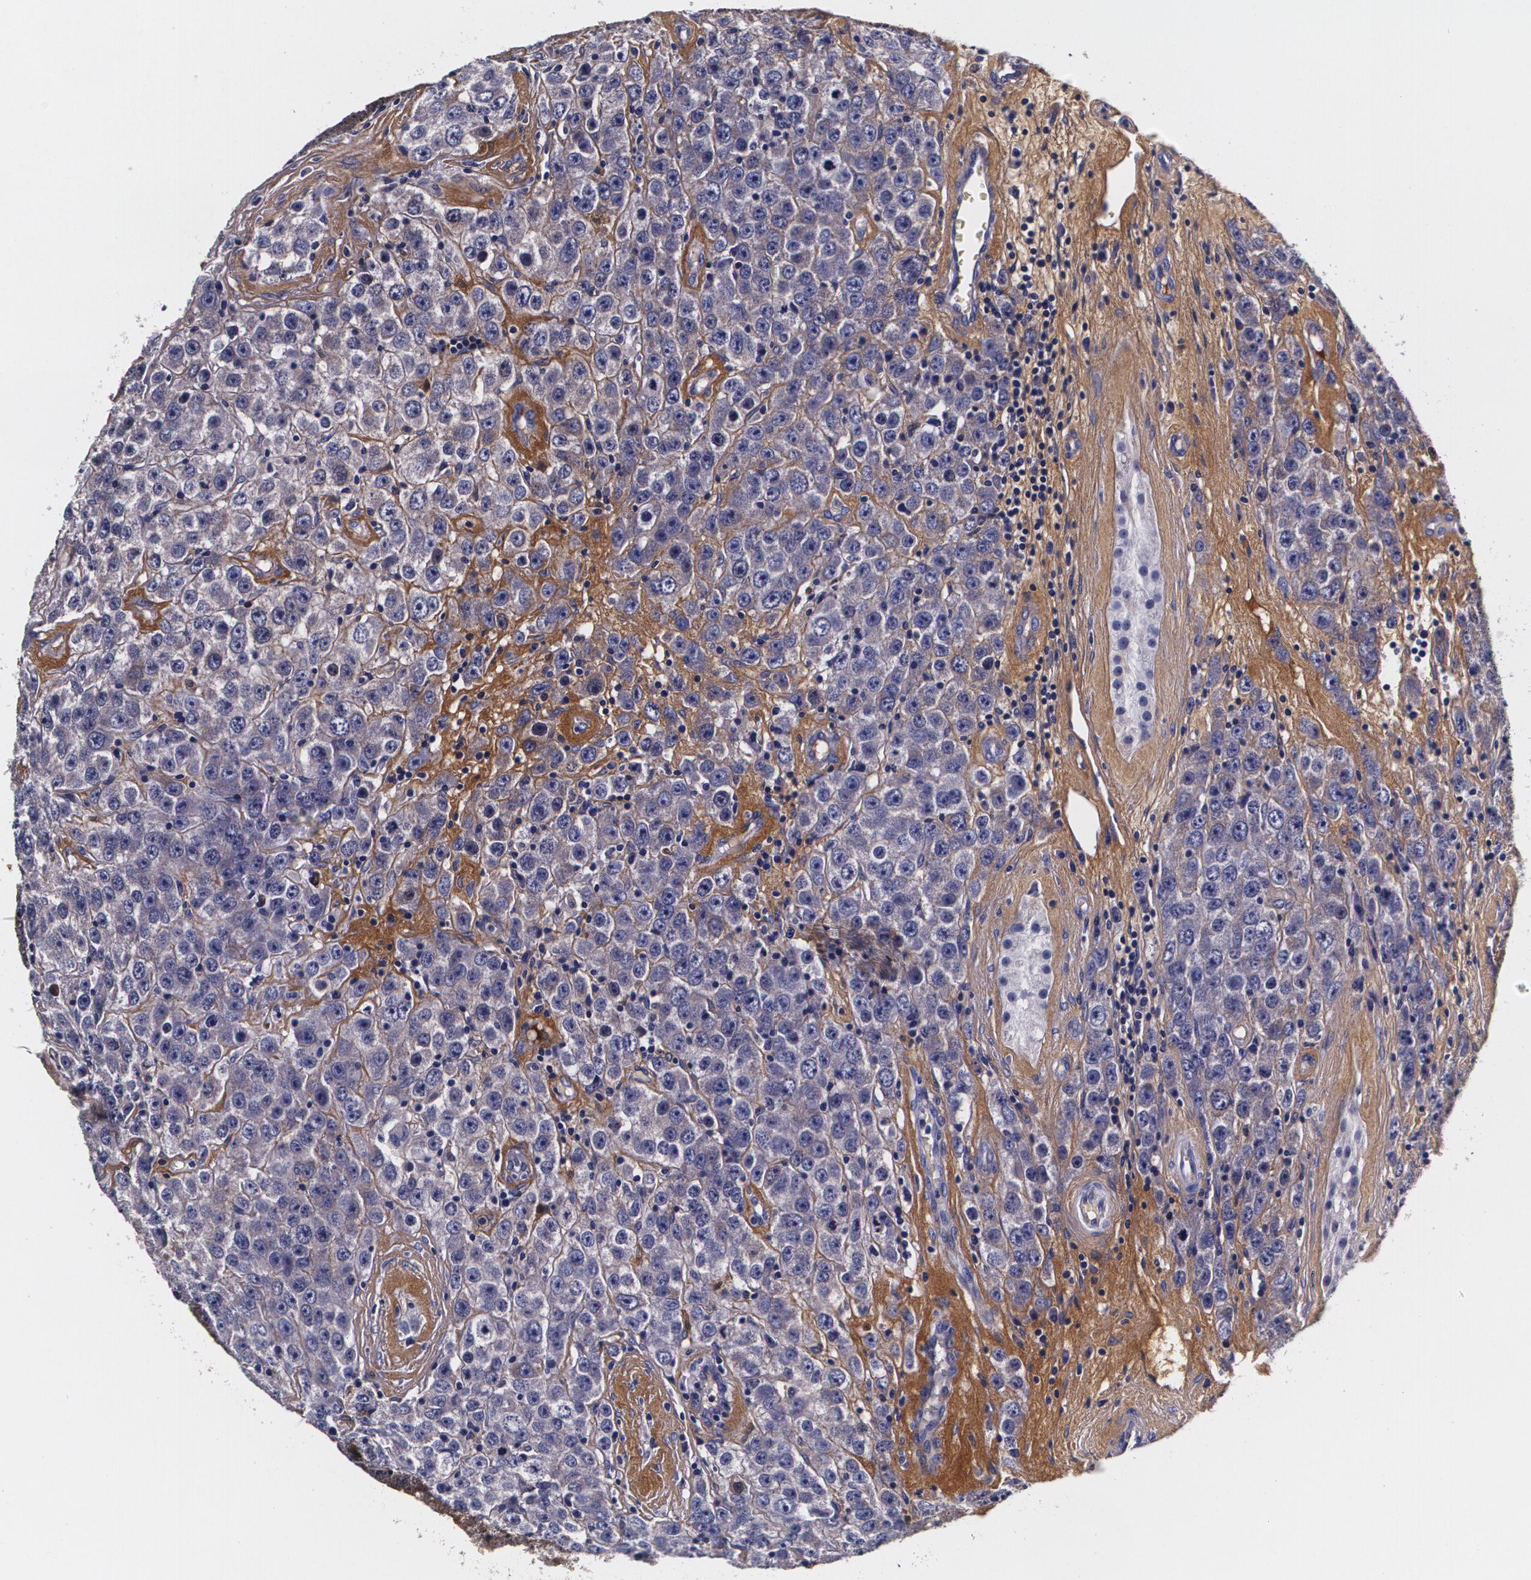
{"staining": {"intensity": "weak", "quantity": "25%-75%", "location": "cytoplasmic/membranous"}, "tissue": "testis cancer", "cell_type": "Tumor cells", "image_type": "cancer", "snomed": [{"axis": "morphology", "description": "Seminoma, NOS"}, {"axis": "topography", "description": "Testis"}], "caption": "Seminoma (testis) tissue reveals weak cytoplasmic/membranous staining in about 25%-75% of tumor cells The staining was performed using DAB to visualize the protein expression in brown, while the nuclei were stained in blue with hematoxylin (Magnification: 20x).", "gene": "TTR", "patient": {"sex": "male", "age": 52}}